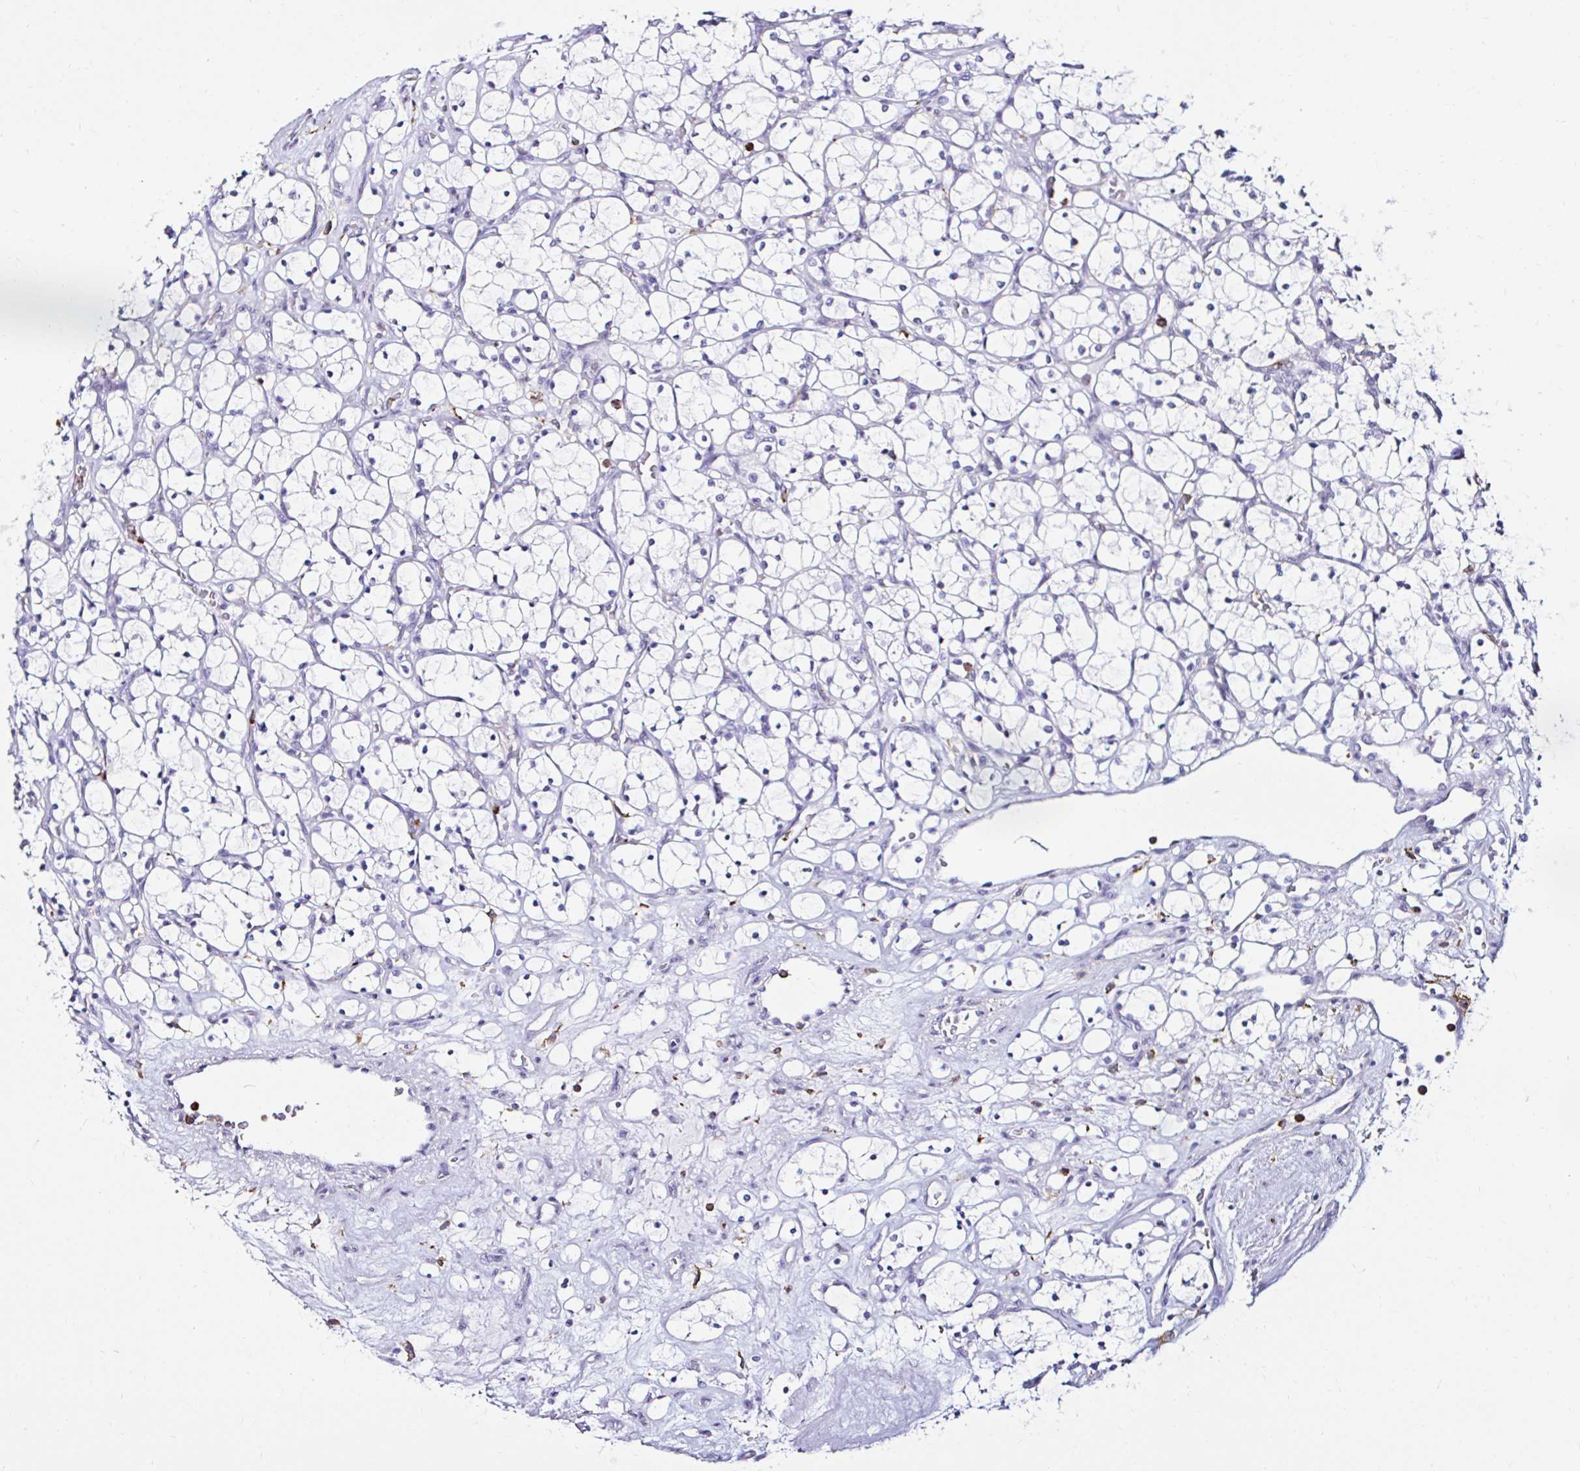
{"staining": {"intensity": "negative", "quantity": "none", "location": "none"}, "tissue": "renal cancer", "cell_type": "Tumor cells", "image_type": "cancer", "snomed": [{"axis": "morphology", "description": "Adenocarcinoma, NOS"}, {"axis": "topography", "description": "Kidney"}], "caption": "DAB immunohistochemical staining of renal cancer (adenocarcinoma) exhibits no significant staining in tumor cells.", "gene": "CYBB", "patient": {"sex": "female", "age": 69}}